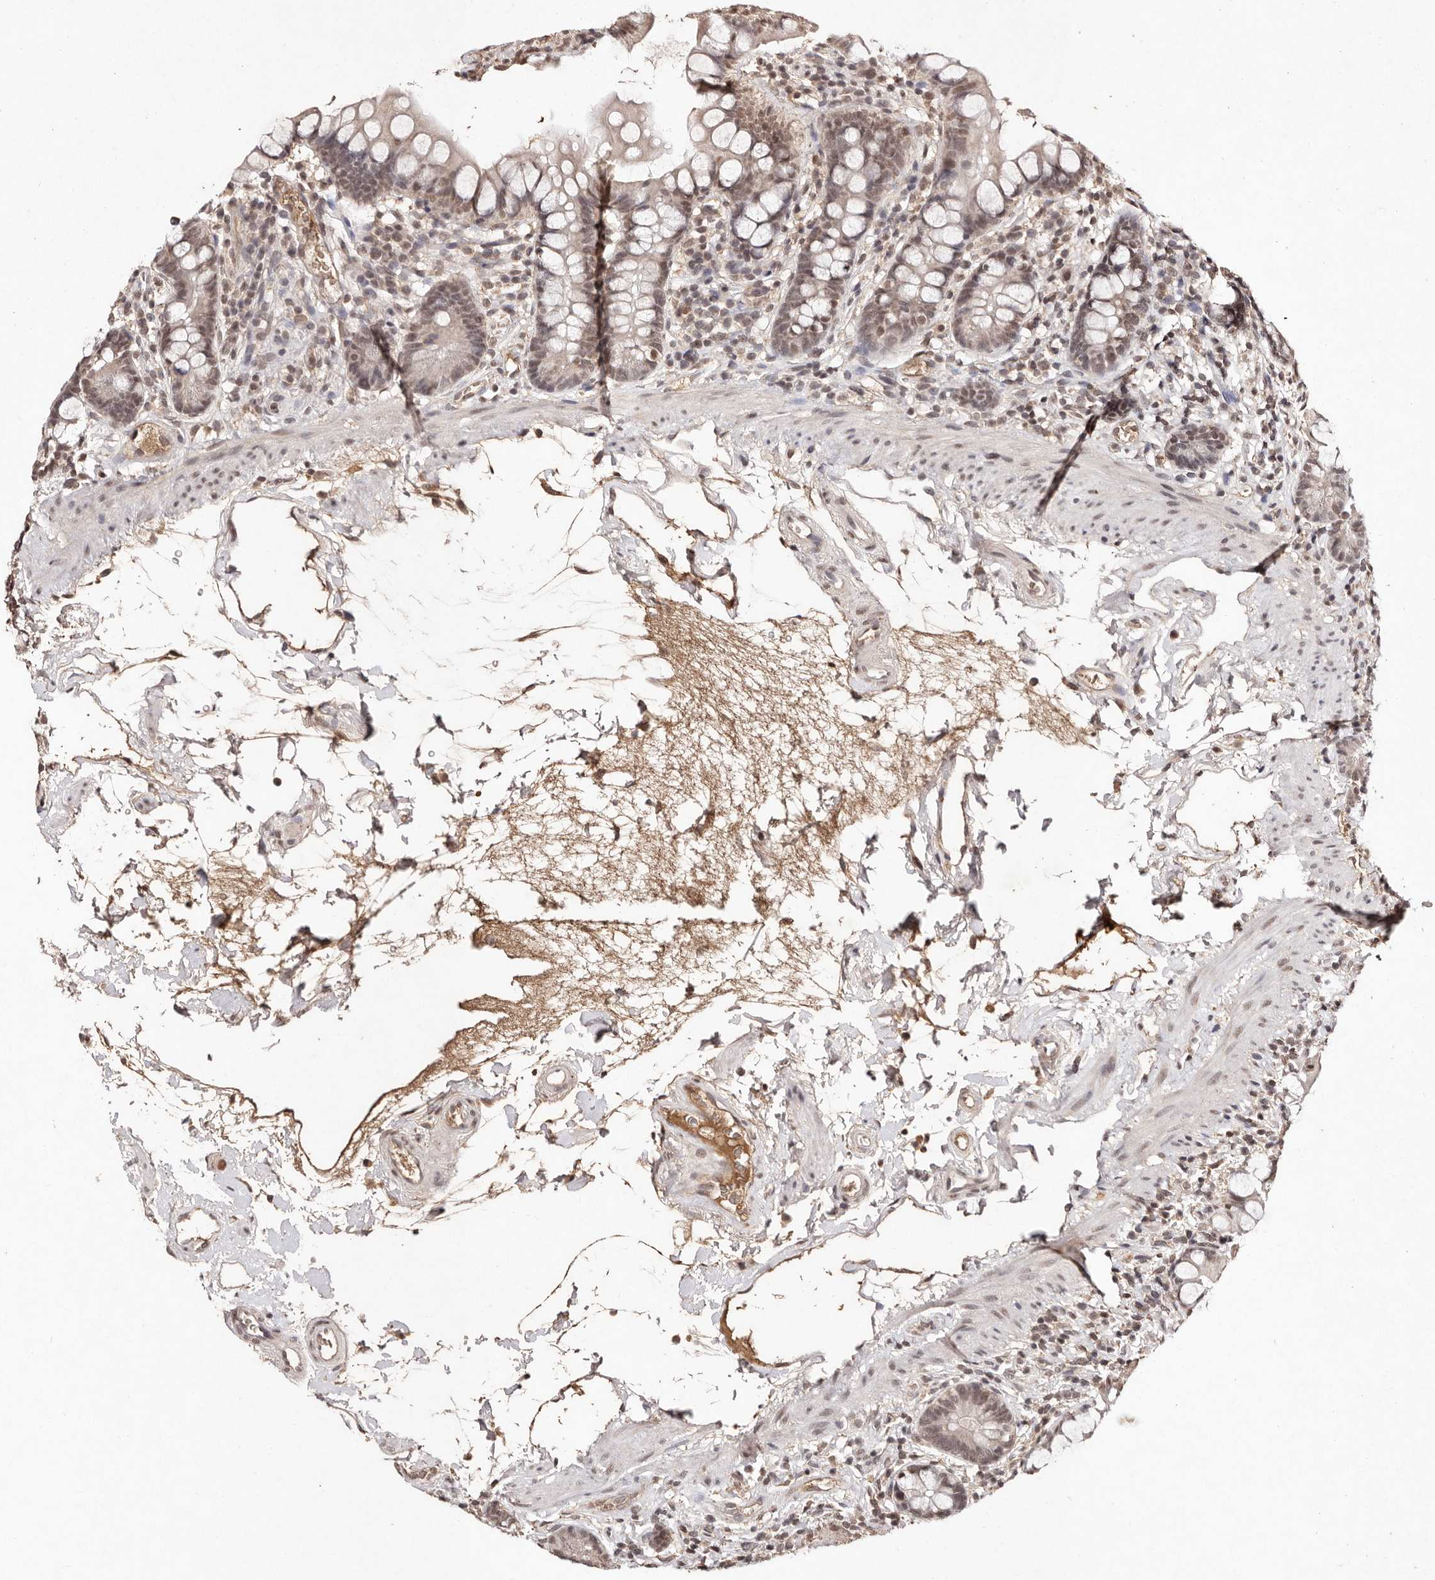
{"staining": {"intensity": "weak", "quantity": ">75%", "location": "nuclear"}, "tissue": "small intestine", "cell_type": "Glandular cells", "image_type": "normal", "snomed": [{"axis": "morphology", "description": "Normal tissue, NOS"}, {"axis": "topography", "description": "Small intestine"}], "caption": "IHC histopathology image of normal small intestine: human small intestine stained using immunohistochemistry exhibits low levels of weak protein expression localized specifically in the nuclear of glandular cells, appearing as a nuclear brown color.", "gene": "BICRAL", "patient": {"sex": "female", "age": 84}}